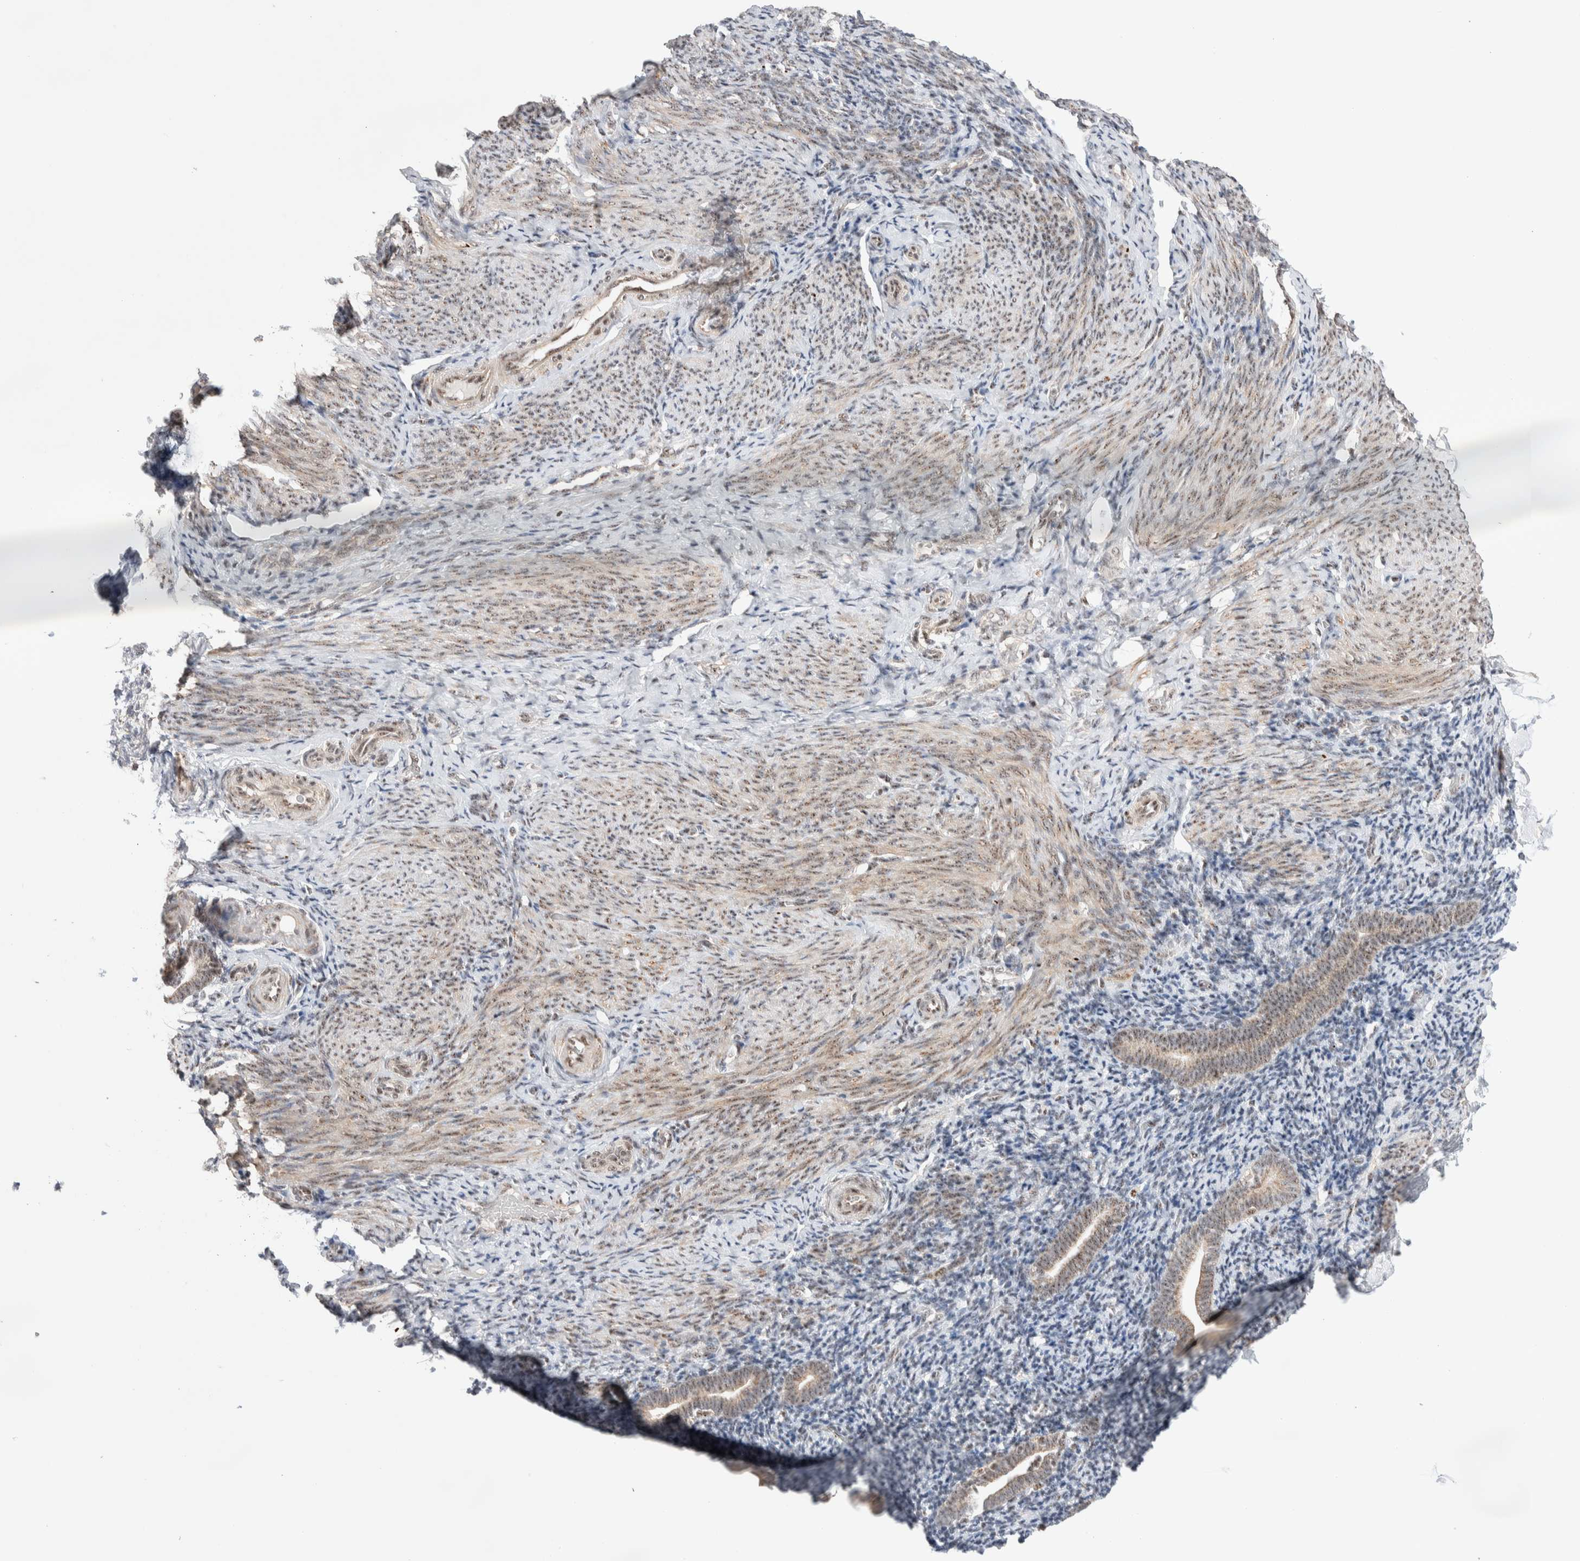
{"staining": {"intensity": "weak", "quantity": "25%-75%", "location": "cytoplasmic/membranous,nuclear"}, "tissue": "endometrium", "cell_type": "Cells in endometrial stroma", "image_type": "normal", "snomed": [{"axis": "morphology", "description": "Normal tissue, NOS"}, {"axis": "topography", "description": "Endometrium"}], "caption": "Endometrium stained for a protein reveals weak cytoplasmic/membranous,nuclear positivity in cells in endometrial stroma. (Stains: DAB (3,3'-diaminobenzidine) in brown, nuclei in blue, Microscopy: brightfield microscopy at high magnification).", "gene": "ZNF695", "patient": {"sex": "female", "age": 51}}